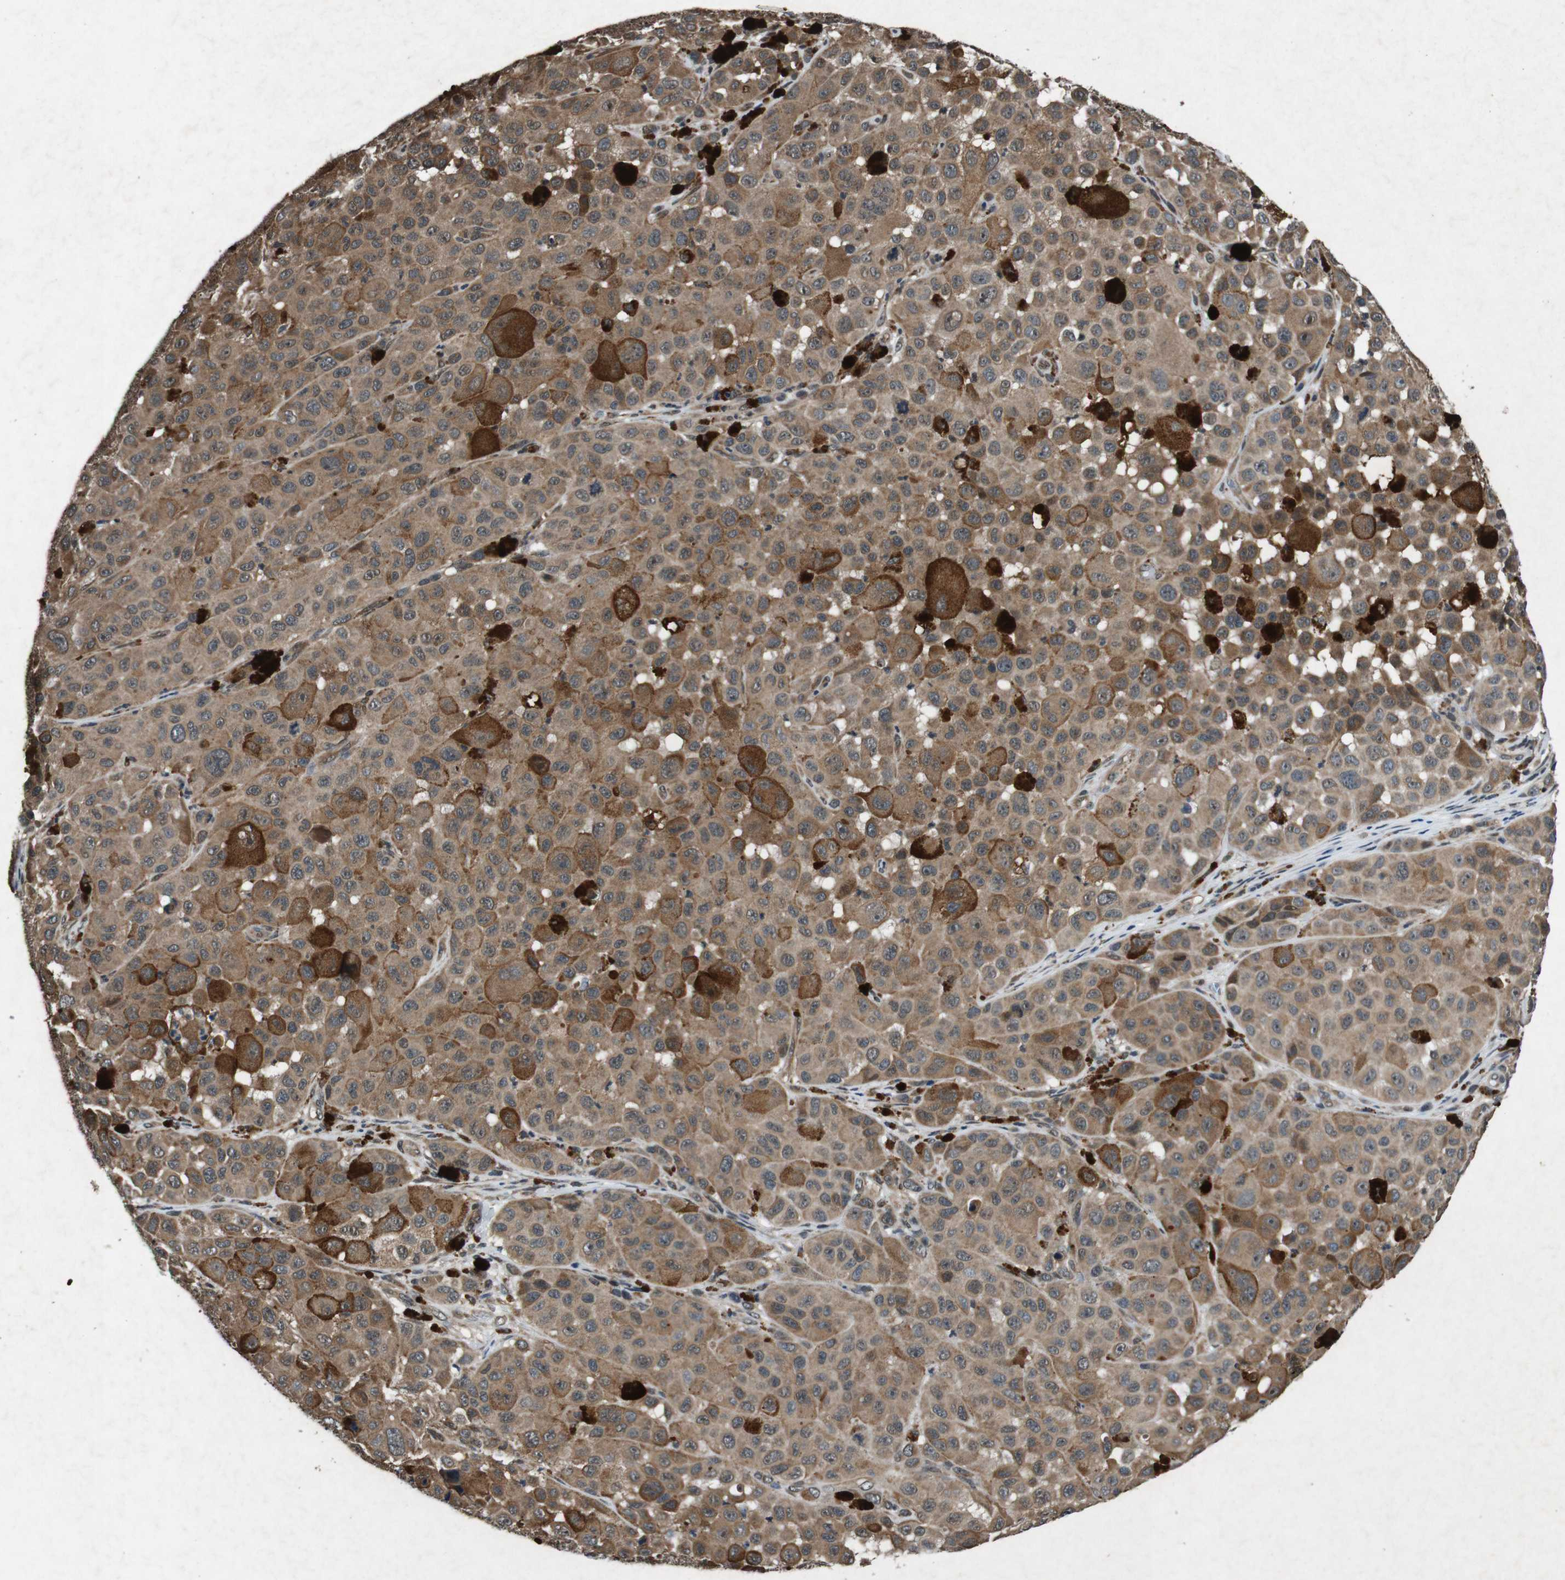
{"staining": {"intensity": "moderate", "quantity": ">75%", "location": "cytoplasmic/membranous"}, "tissue": "melanoma", "cell_type": "Tumor cells", "image_type": "cancer", "snomed": [{"axis": "morphology", "description": "Malignant melanoma, NOS"}, {"axis": "topography", "description": "Skin"}], "caption": "Approximately >75% of tumor cells in human melanoma exhibit moderate cytoplasmic/membranous protein positivity as visualized by brown immunohistochemical staining.", "gene": "SOCS1", "patient": {"sex": "male", "age": 96}}